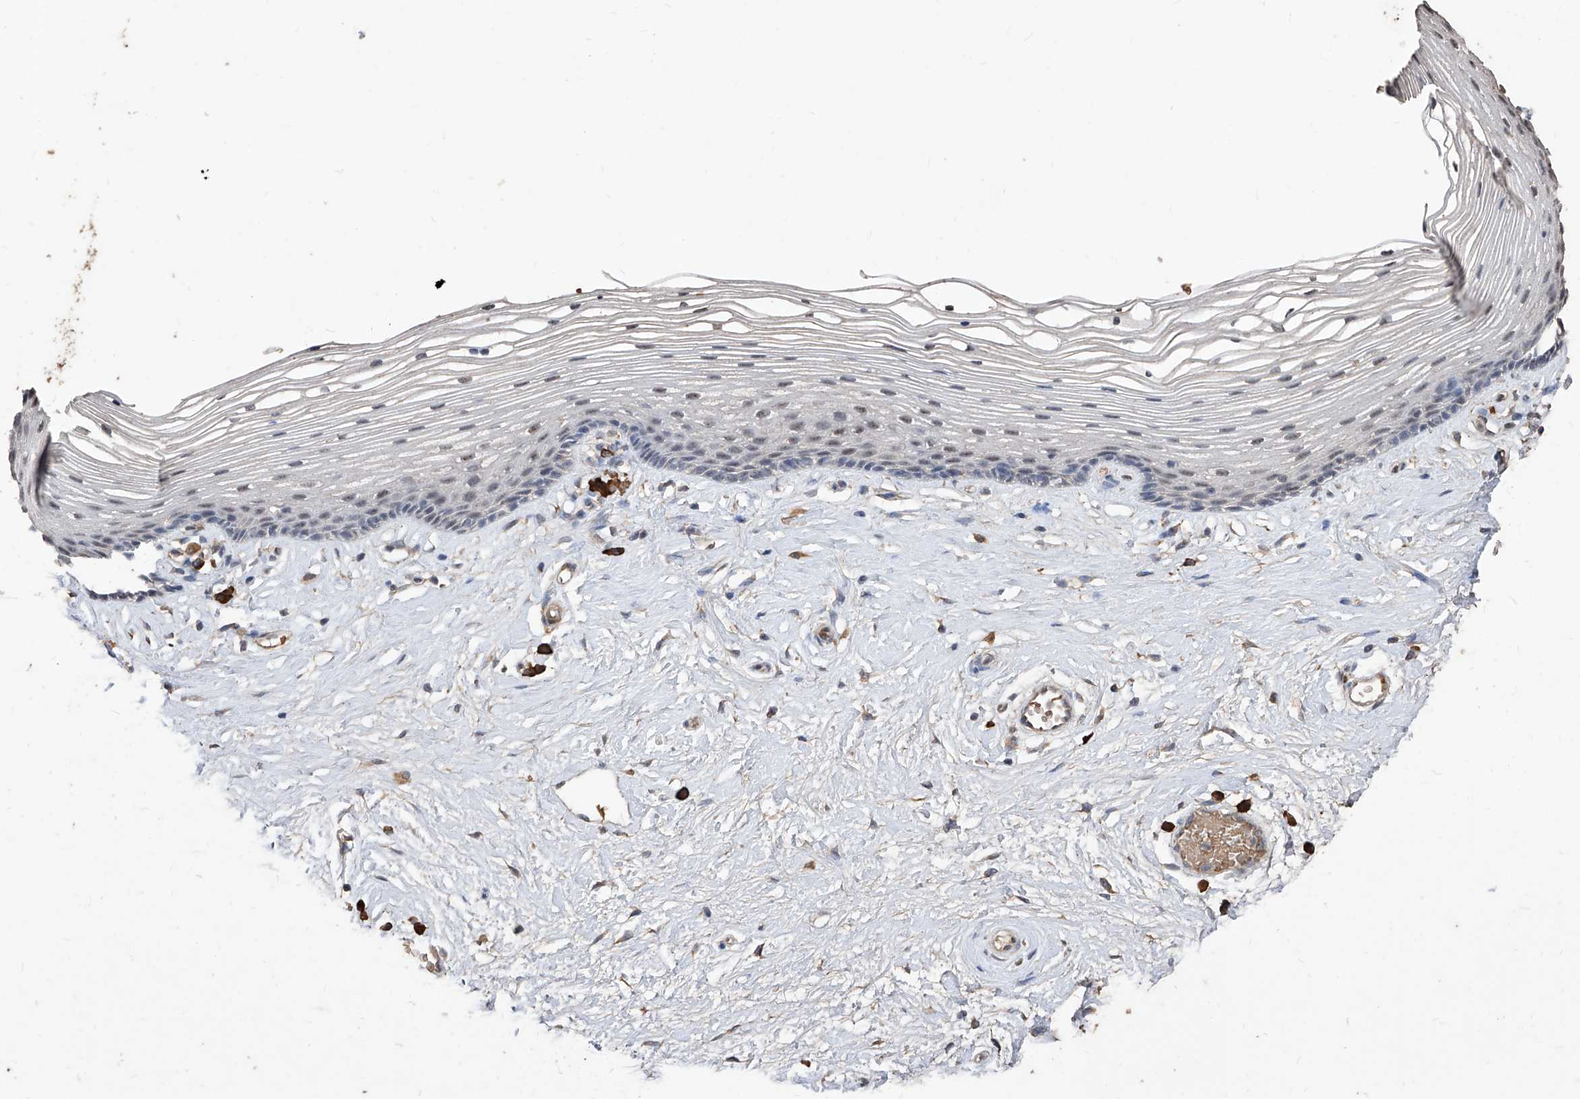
{"staining": {"intensity": "weak", "quantity": "<25%", "location": "nuclear"}, "tissue": "vagina", "cell_type": "Squamous epithelial cells", "image_type": "normal", "snomed": [{"axis": "morphology", "description": "Normal tissue, NOS"}, {"axis": "topography", "description": "Vagina"}], "caption": "A high-resolution micrograph shows immunohistochemistry (IHC) staining of normal vagina, which displays no significant expression in squamous epithelial cells.", "gene": "EML1", "patient": {"sex": "female", "age": 46}}